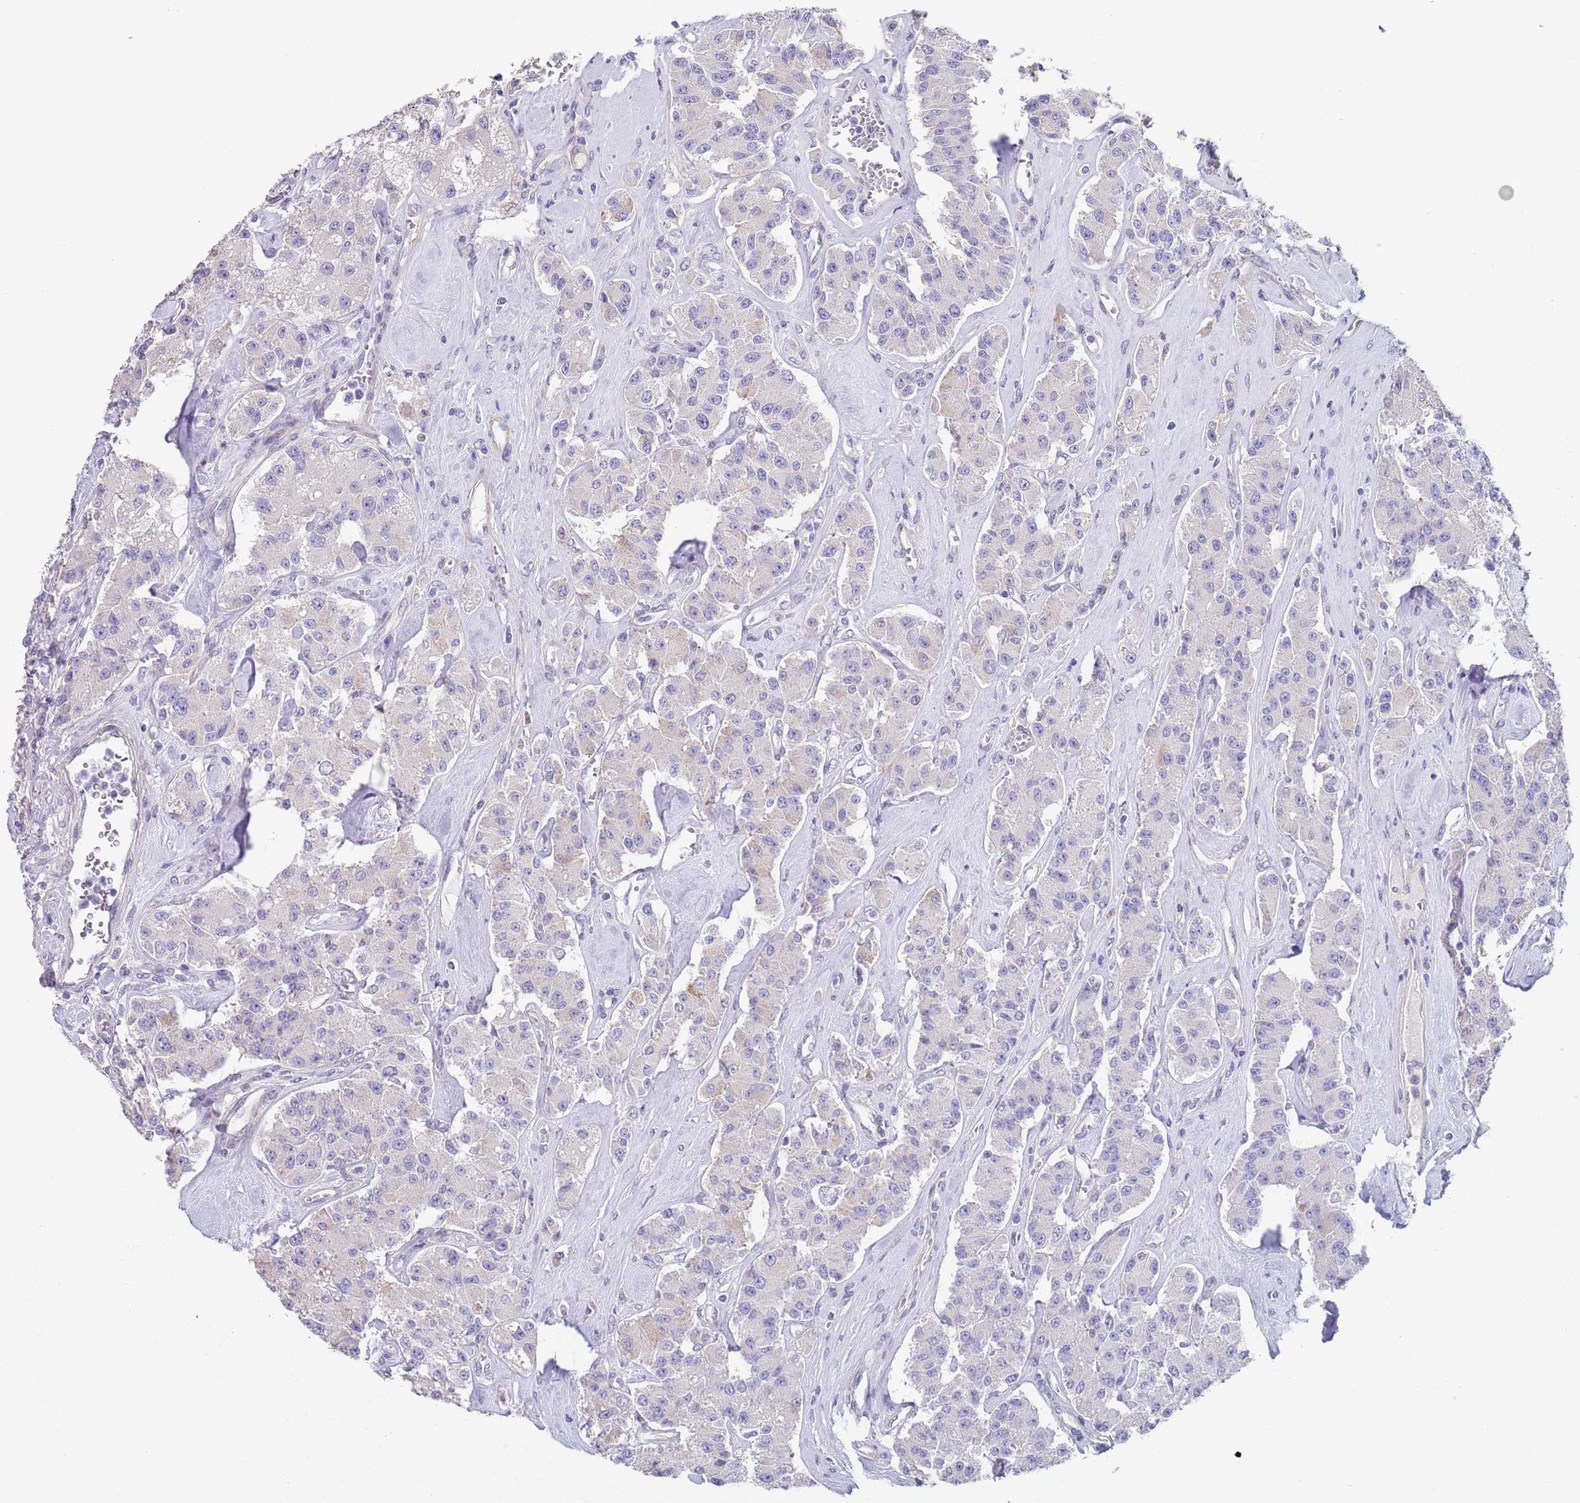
{"staining": {"intensity": "negative", "quantity": "none", "location": "none"}, "tissue": "carcinoid", "cell_type": "Tumor cells", "image_type": "cancer", "snomed": [{"axis": "morphology", "description": "Carcinoid, malignant, NOS"}, {"axis": "topography", "description": "Pancreas"}], "caption": "This image is of carcinoid stained with immunohistochemistry (IHC) to label a protein in brown with the nuclei are counter-stained blue. There is no staining in tumor cells.", "gene": "RNF169", "patient": {"sex": "male", "age": 41}}